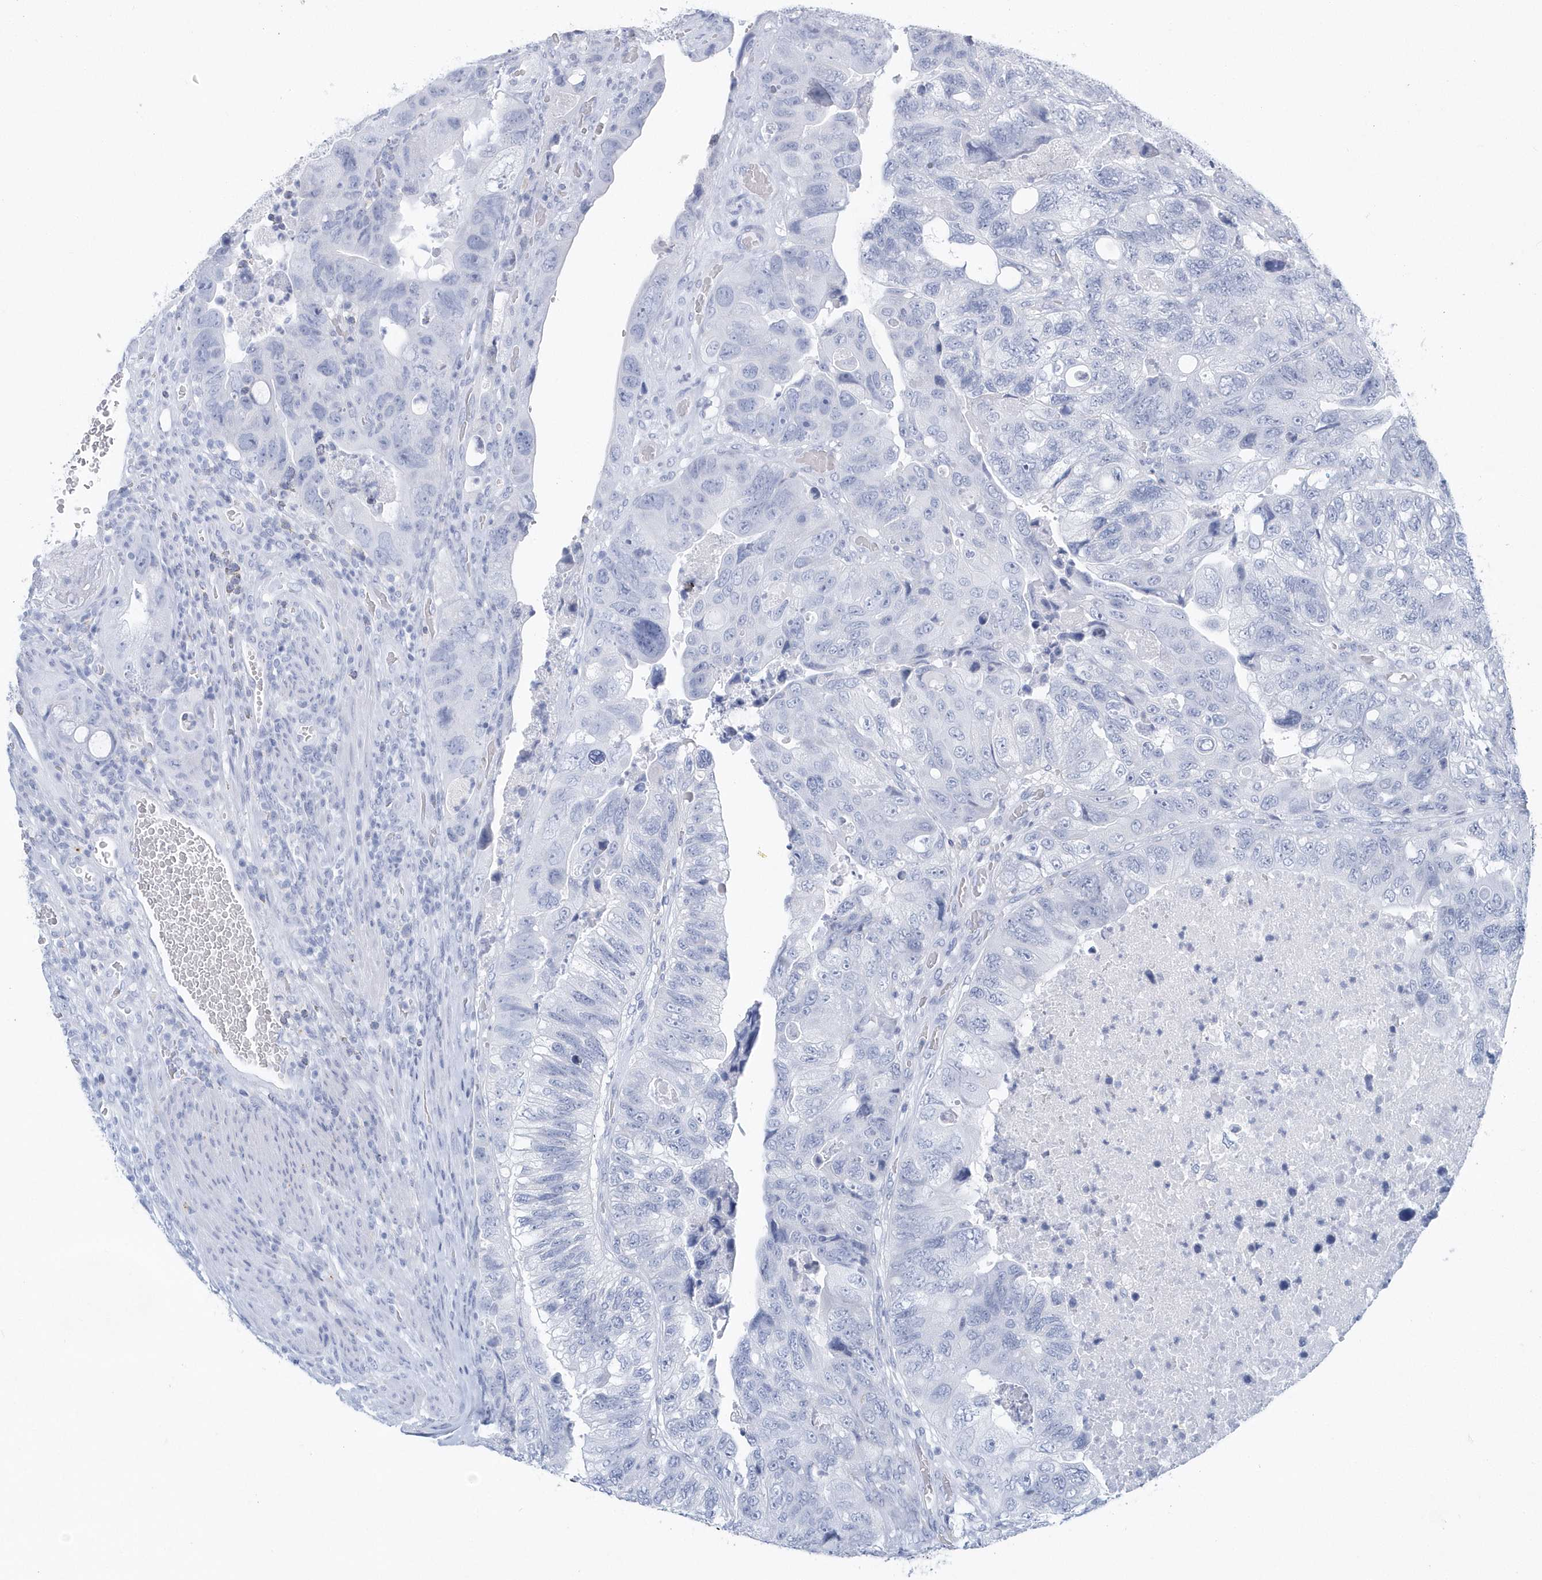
{"staining": {"intensity": "negative", "quantity": "none", "location": "none"}, "tissue": "colorectal cancer", "cell_type": "Tumor cells", "image_type": "cancer", "snomed": [{"axis": "morphology", "description": "Adenocarcinoma, NOS"}, {"axis": "topography", "description": "Rectum"}], "caption": "DAB immunohistochemical staining of colorectal adenocarcinoma reveals no significant expression in tumor cells. (Brightfield microscopy of DAB immunohistochemistry at high magnification).", "gene": "PTPRO", "patient": {"sex": "male", "age": 63}}